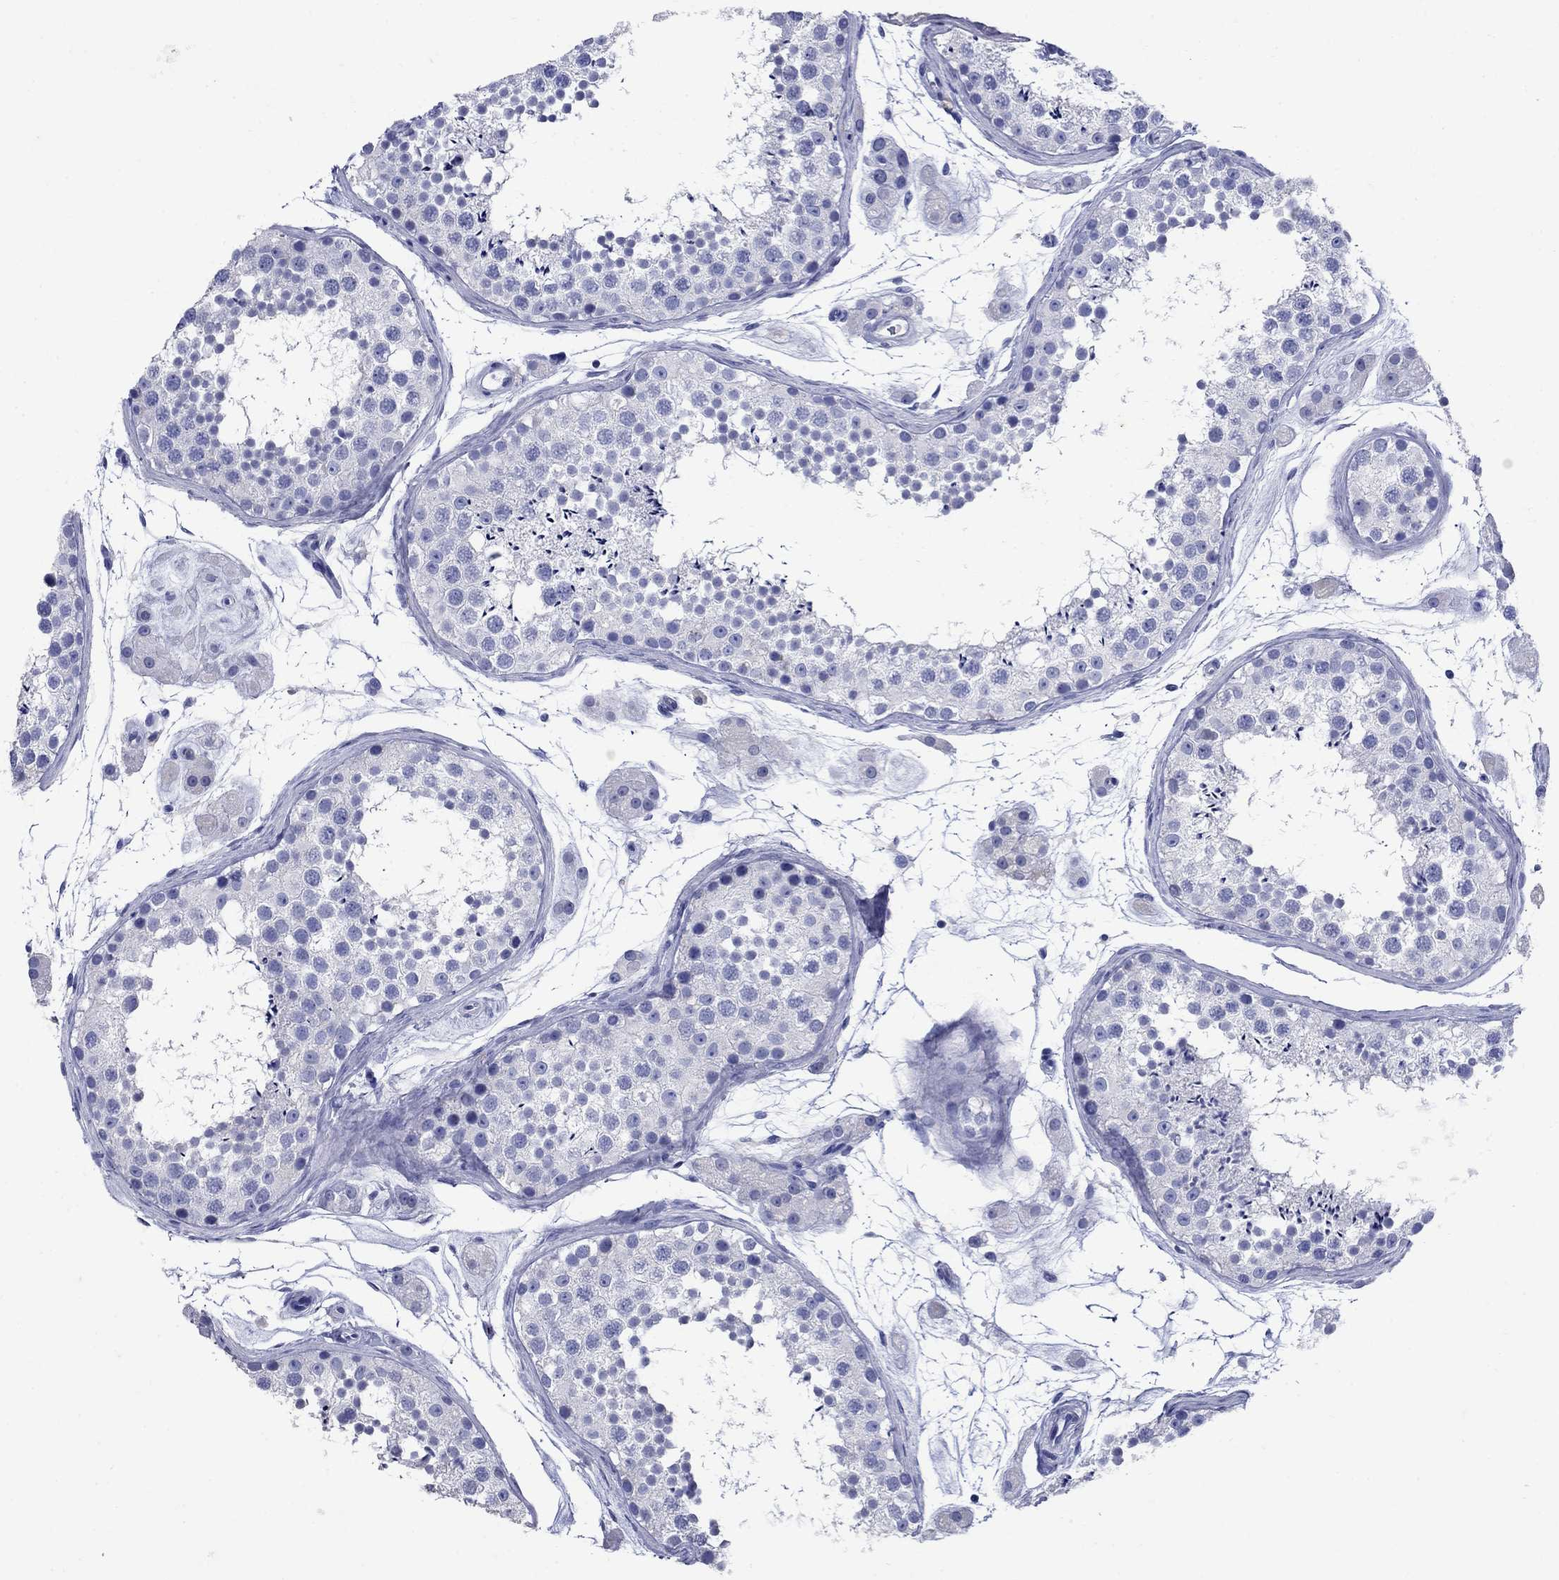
{"staining": {"intensity": "negative", "quantity": "none", "location": "none"}, "tissue": "testis", "cell_type": "Cells in seminiferous ducts", "image_type": "normal", "snomed": [{"axis": "morphology", "description": "Normal tissue, NOS"}, {"axis": "topography", "description": "Testis"}], "caption": "Cells in seminiferous ducts are negative for protein expression in unremarkable human testis. (DAB (3,3'-diaminobenzidine) IHC visualized using brightfield microscopy, high magnification).", "gene": "CD1A", "patient": {"sex": "male", "age": 41}}